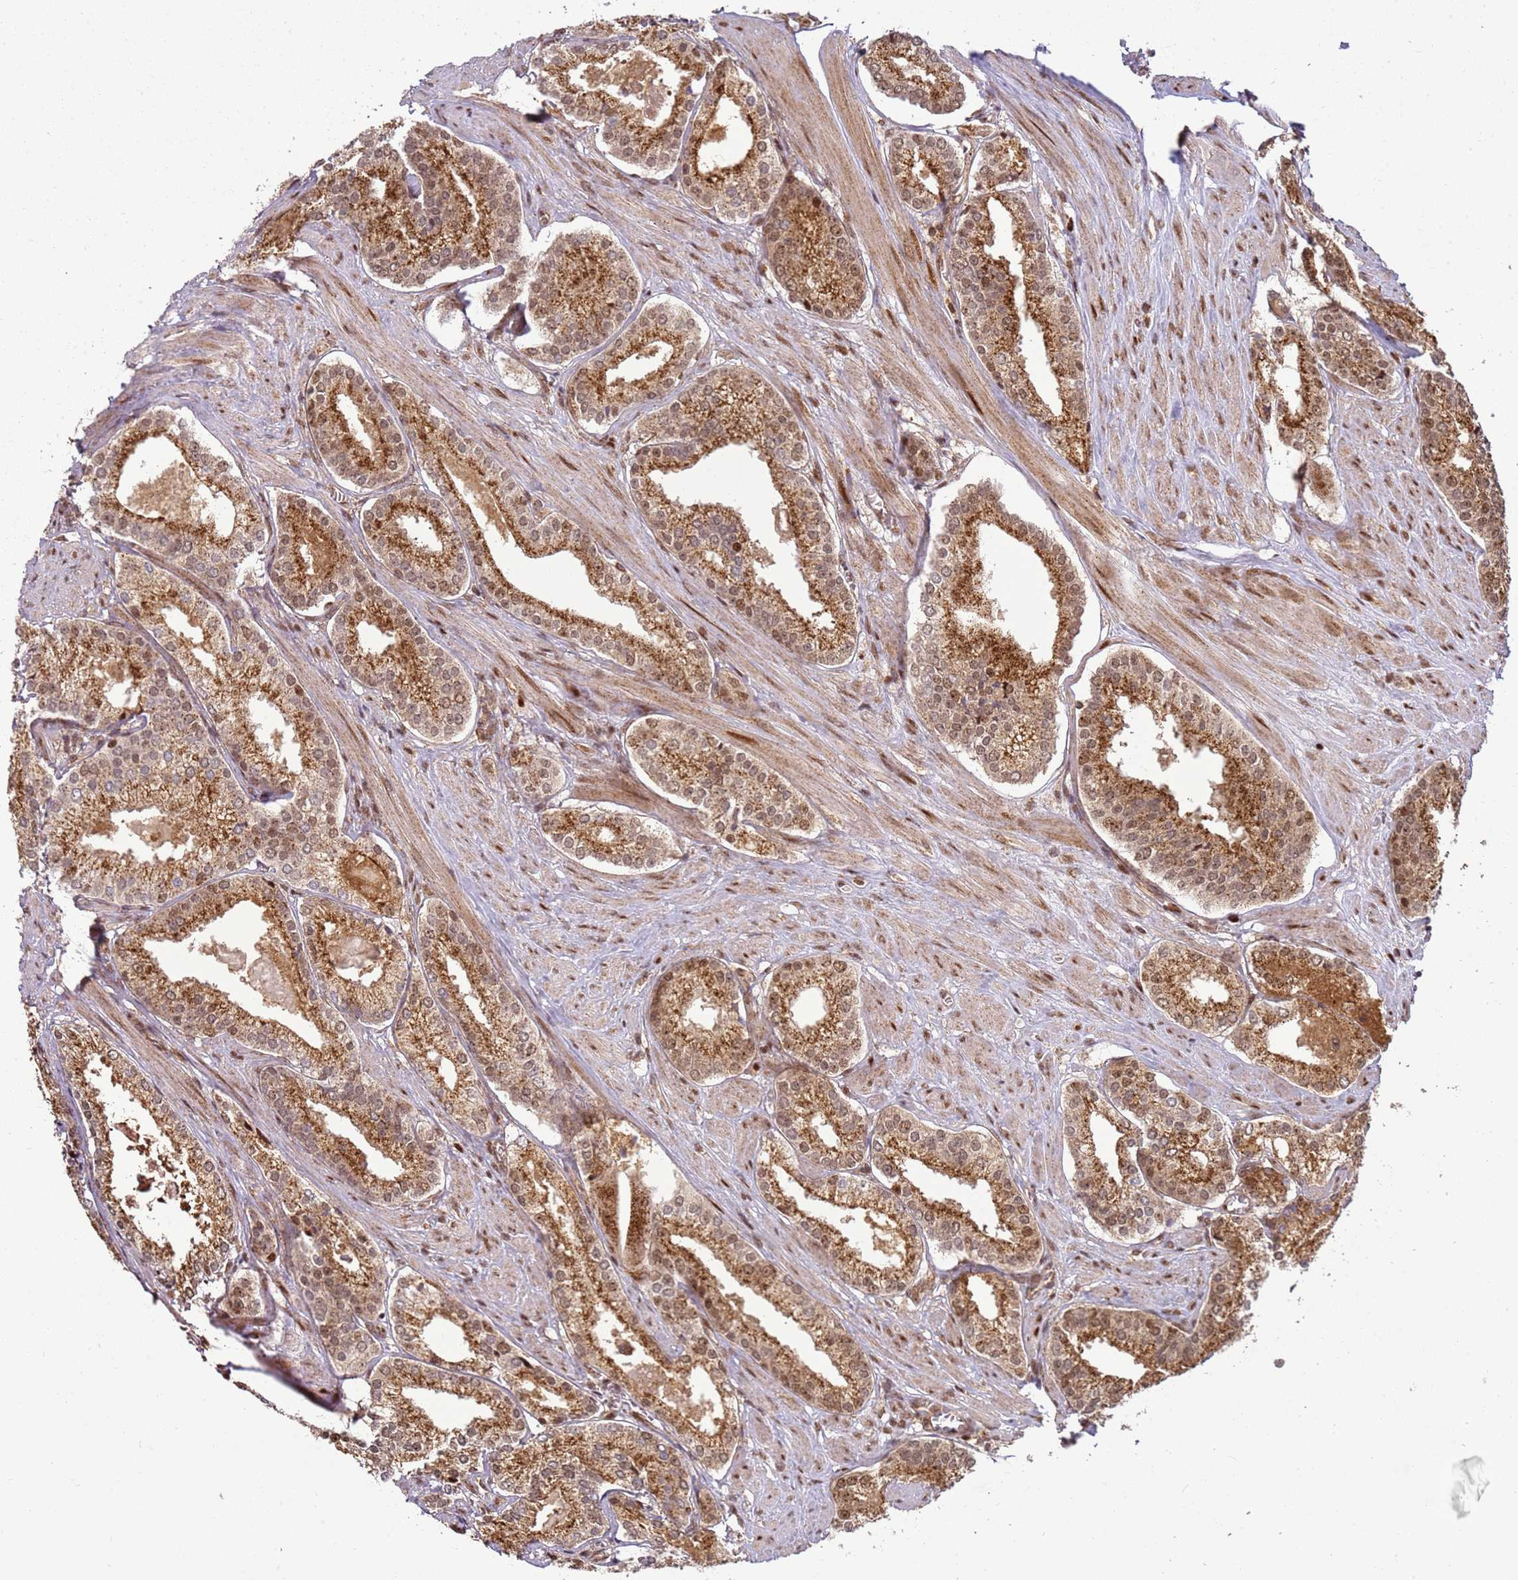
{"staining": {"intensity": "moderate", "quantity": ">75%", "location": "cytoplasmic/membranous,nuclear"}, "tissue": "prostate cancer", "cell_type": "Tumor cells", "image_type": "cancer", "snomed": [{"axis": "morphology", "description": "Adenocarcinoma, Low grade"}, {"axis": "topography", "description": "Prostate"}], "caption": "Protein positivity by immunohistochemistry (IHC) displays moderate cytoplasmic/membranous and nuclear expression in approximately >75% of tumor cells in prostate cancer.", "gene": "PEX14", "patient": {"sex": "male", "age": 54}}